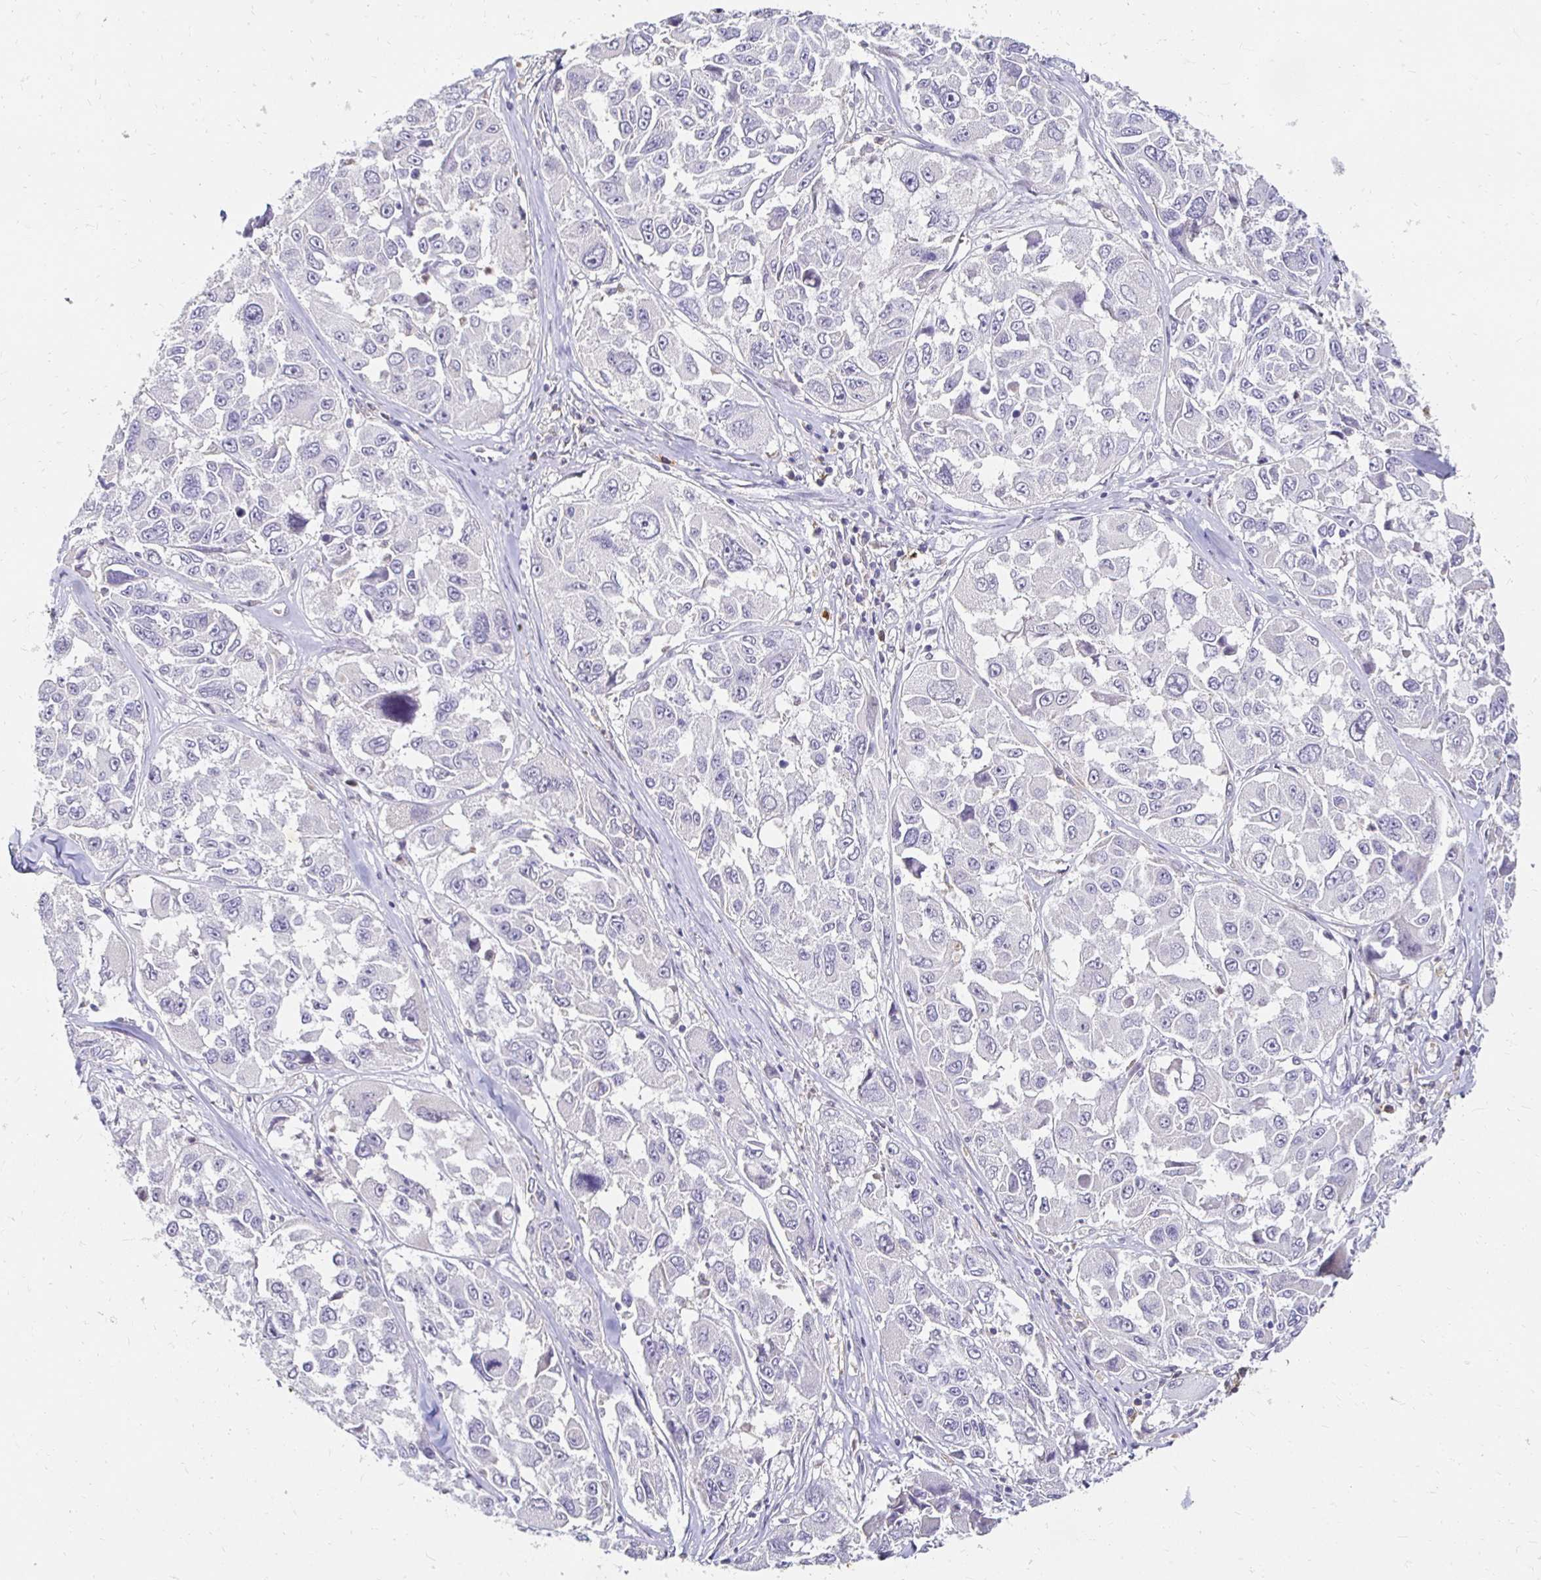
{"staining": {"intensity": "negative", "quantity": "none", "location": "none"}, "tissue": "melanoma", "cell_type": "Tumor cells", "image_type": "cancer", "snomed": [{"axis": "morphology", "description": "Malignant melanoma, NOS"}, {"axis": "topography", "description": "Skin"}], "caption": "This is an IHC micrograph of human malignant melanoma. There is no positivity in tumor cells.", "gene": "GK2", "patient": {"sex": "female", "age": 66}}